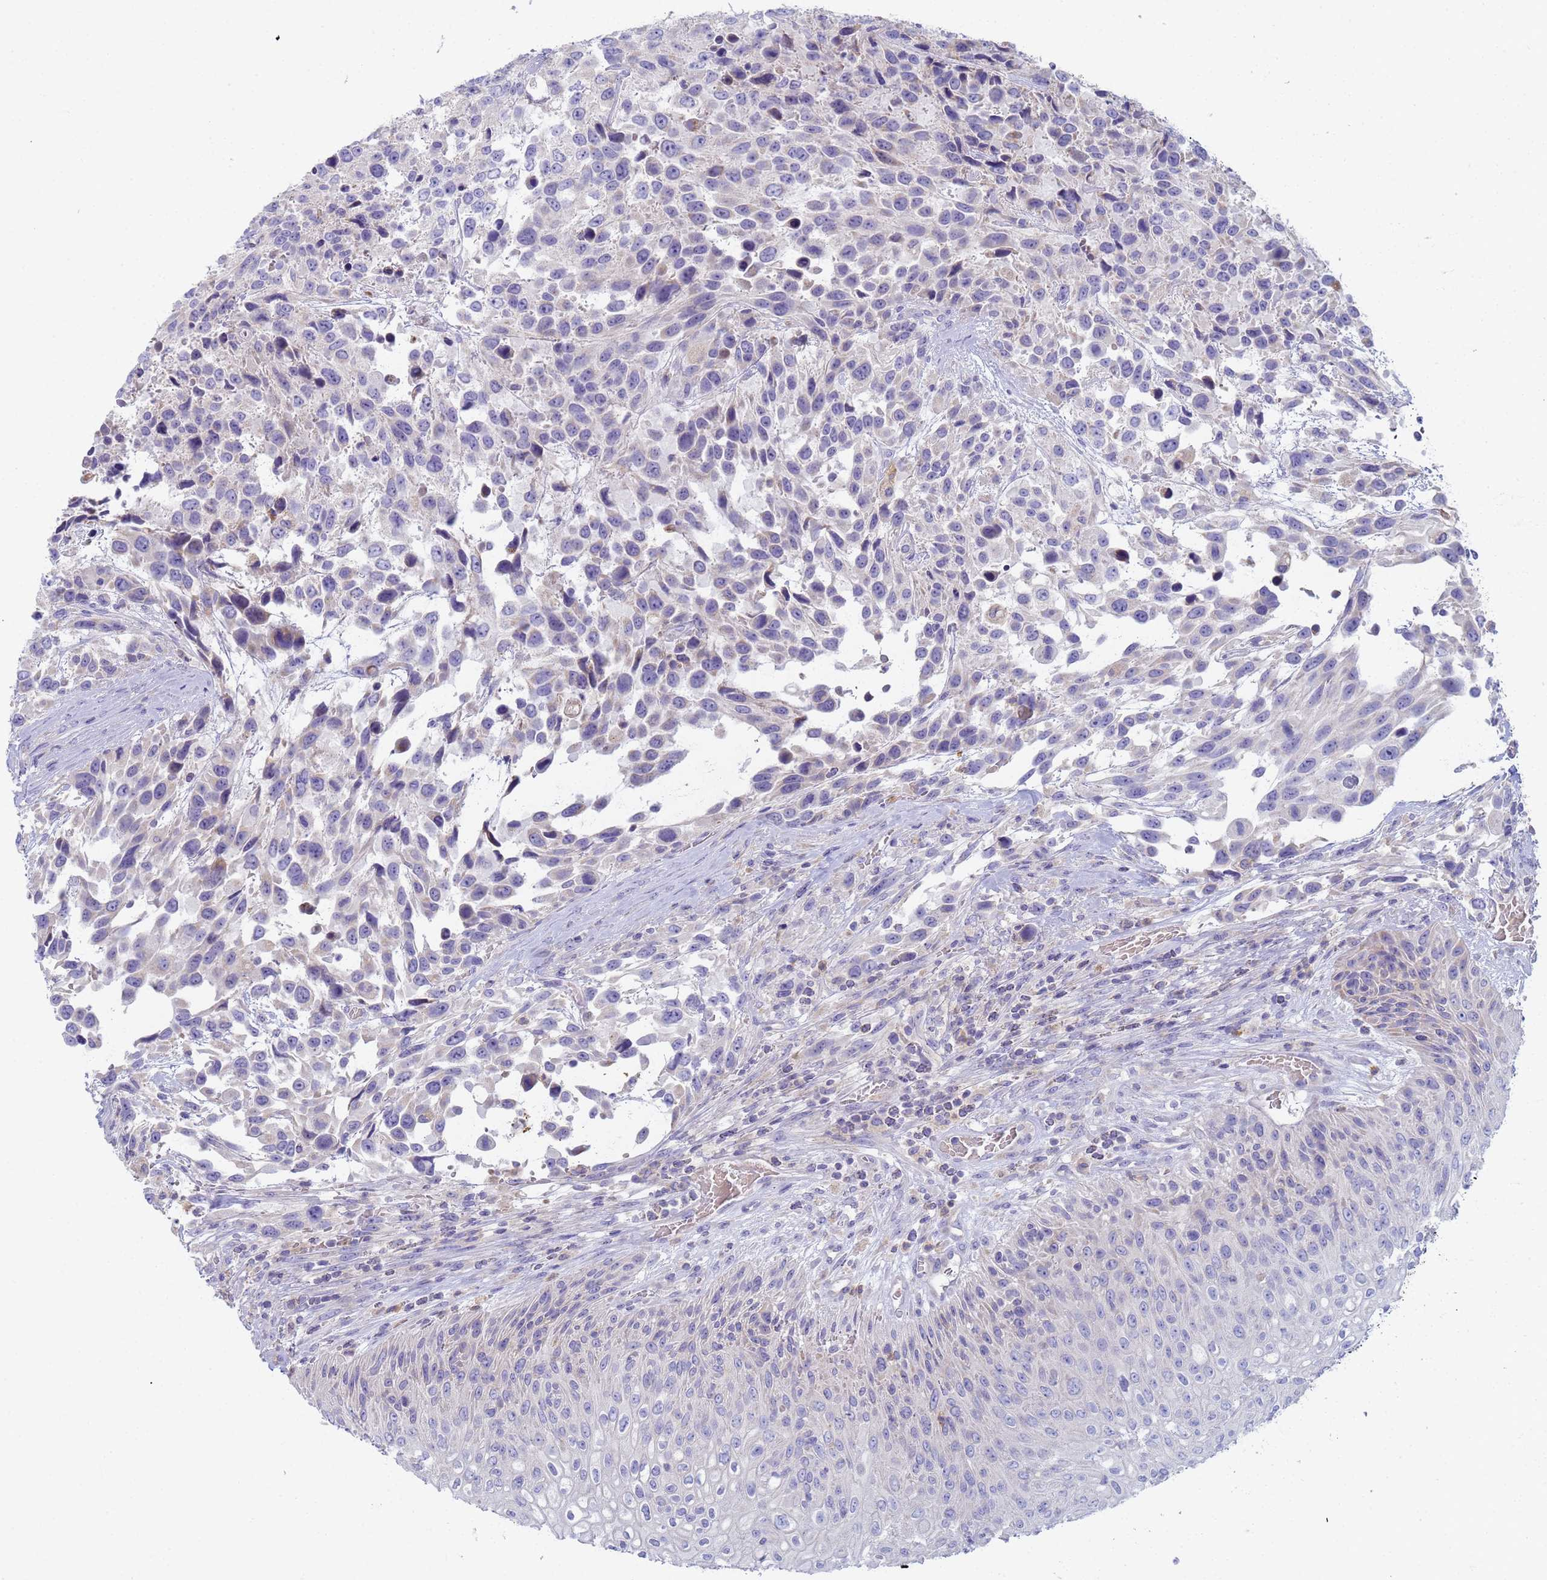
{"staining": {"intensity": "negative", "quantity": "none", "location": "none"}, "tissue": "urothelial cancer", "cell_type": "Tumor cells", "image_type": "cancer", "snomed": [{"axis": "morphology", "description": "Urothelial carcinoma, High grade"}, {"axis": "topography", "description": "Urinary bladder"}], "caption": "Immunohistochemistry histopathology image of urothelial cancer stained for a protein (brown), which displays no positivity in tumor cells.", "gene": "CR1", "patient": {"sex": "female", "age": 70}}